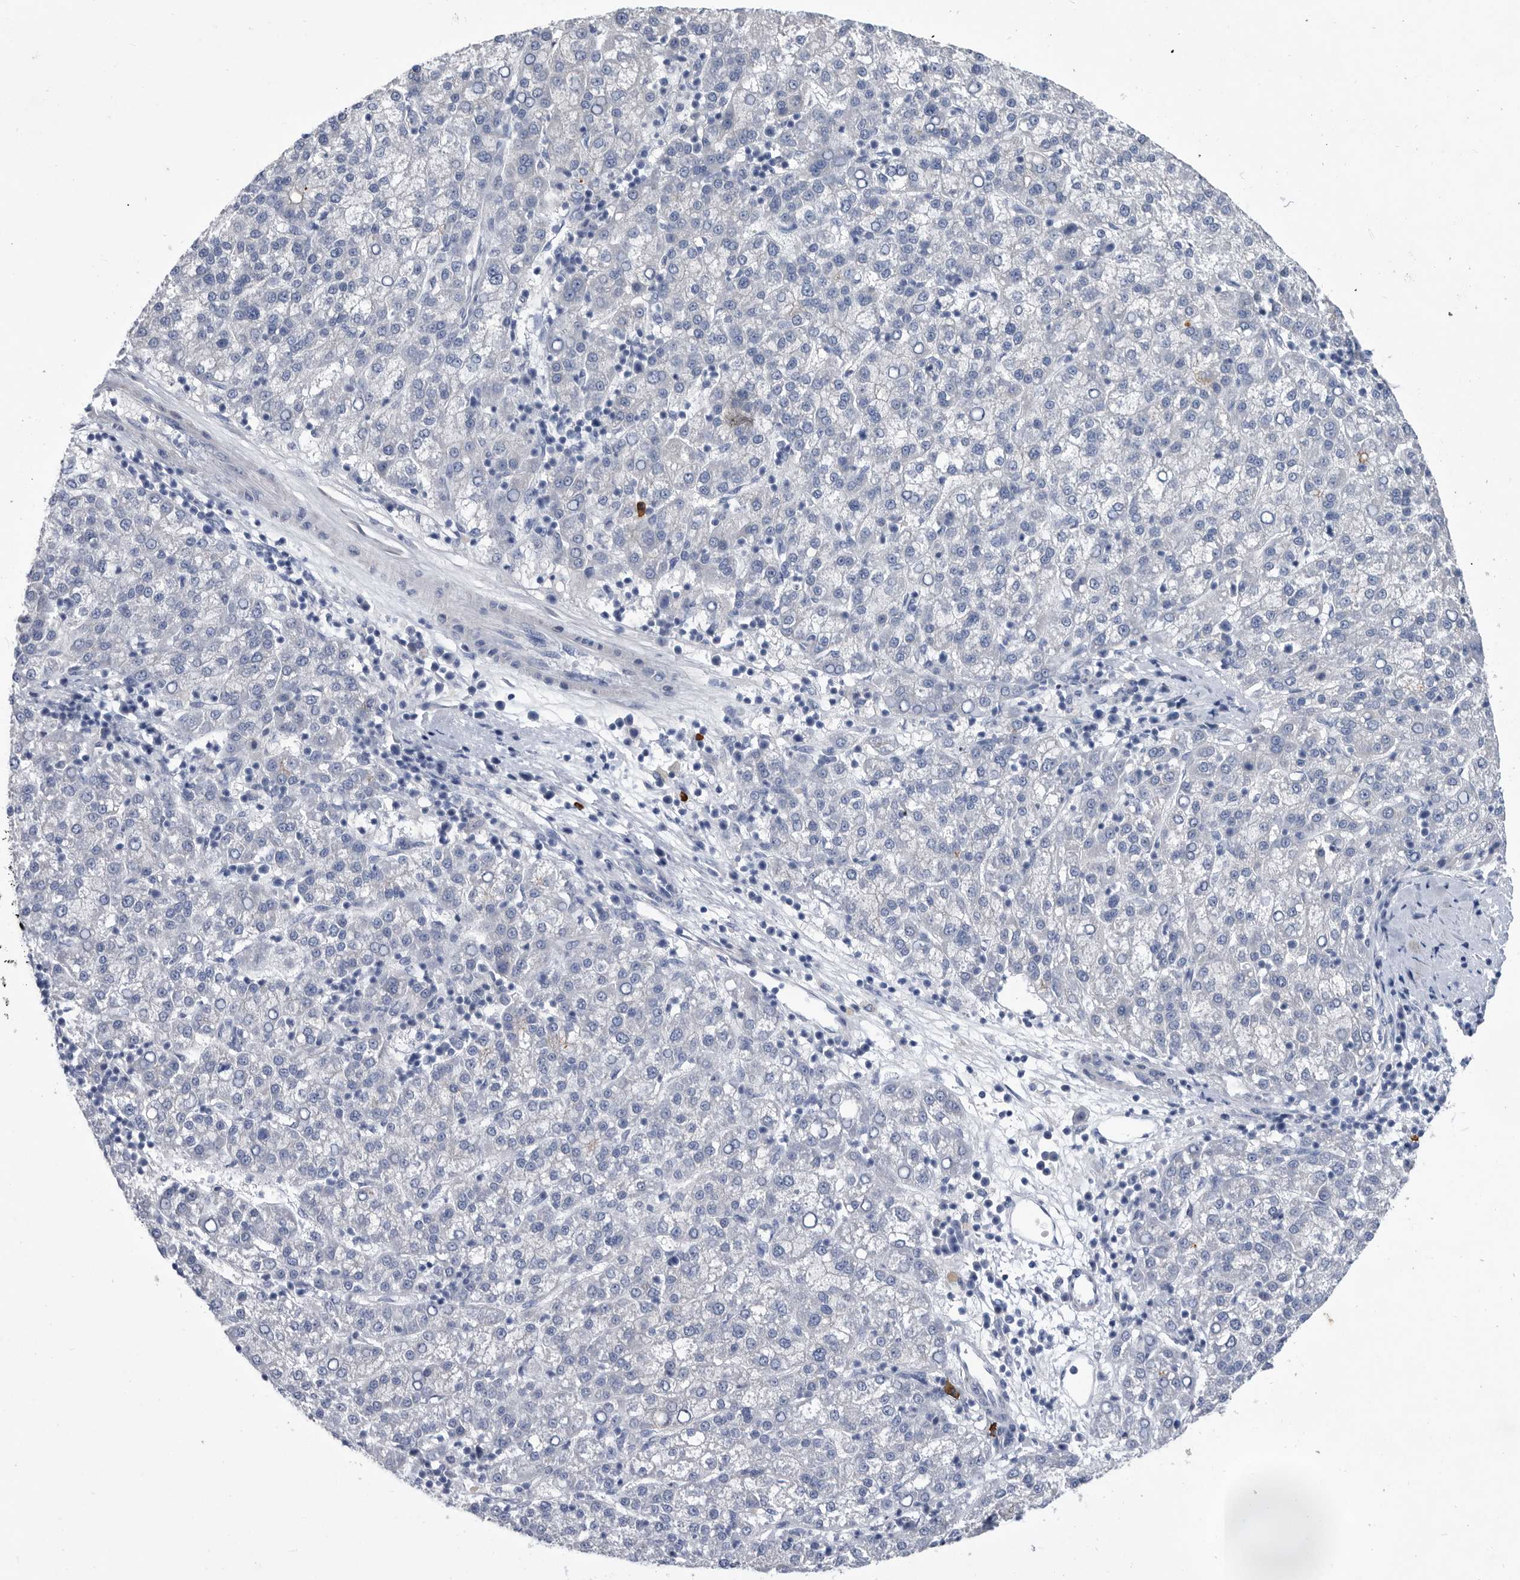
{"staining": {"intensity": "negative", "quantity": "none", "location": "none"}, "tissue": "liver cancer", "cell_type": "Tumor cells", "image_type": "cancer", "snomed": [{"axis": "morphology", "description": "Carcinoma, Hepatocellular, NOS"}, {"axis": "topography", "description": "Liver"}], "caption": "Immunohistochemical staining of human hepatocellular carcinoma (liver) shows no significant staining in tumor cells. (Brightfield microscopy of DAB immunohistochemistry at high magnification).", "gene": "BTBD6", "patient": {"sex": "female", "age": 58}}